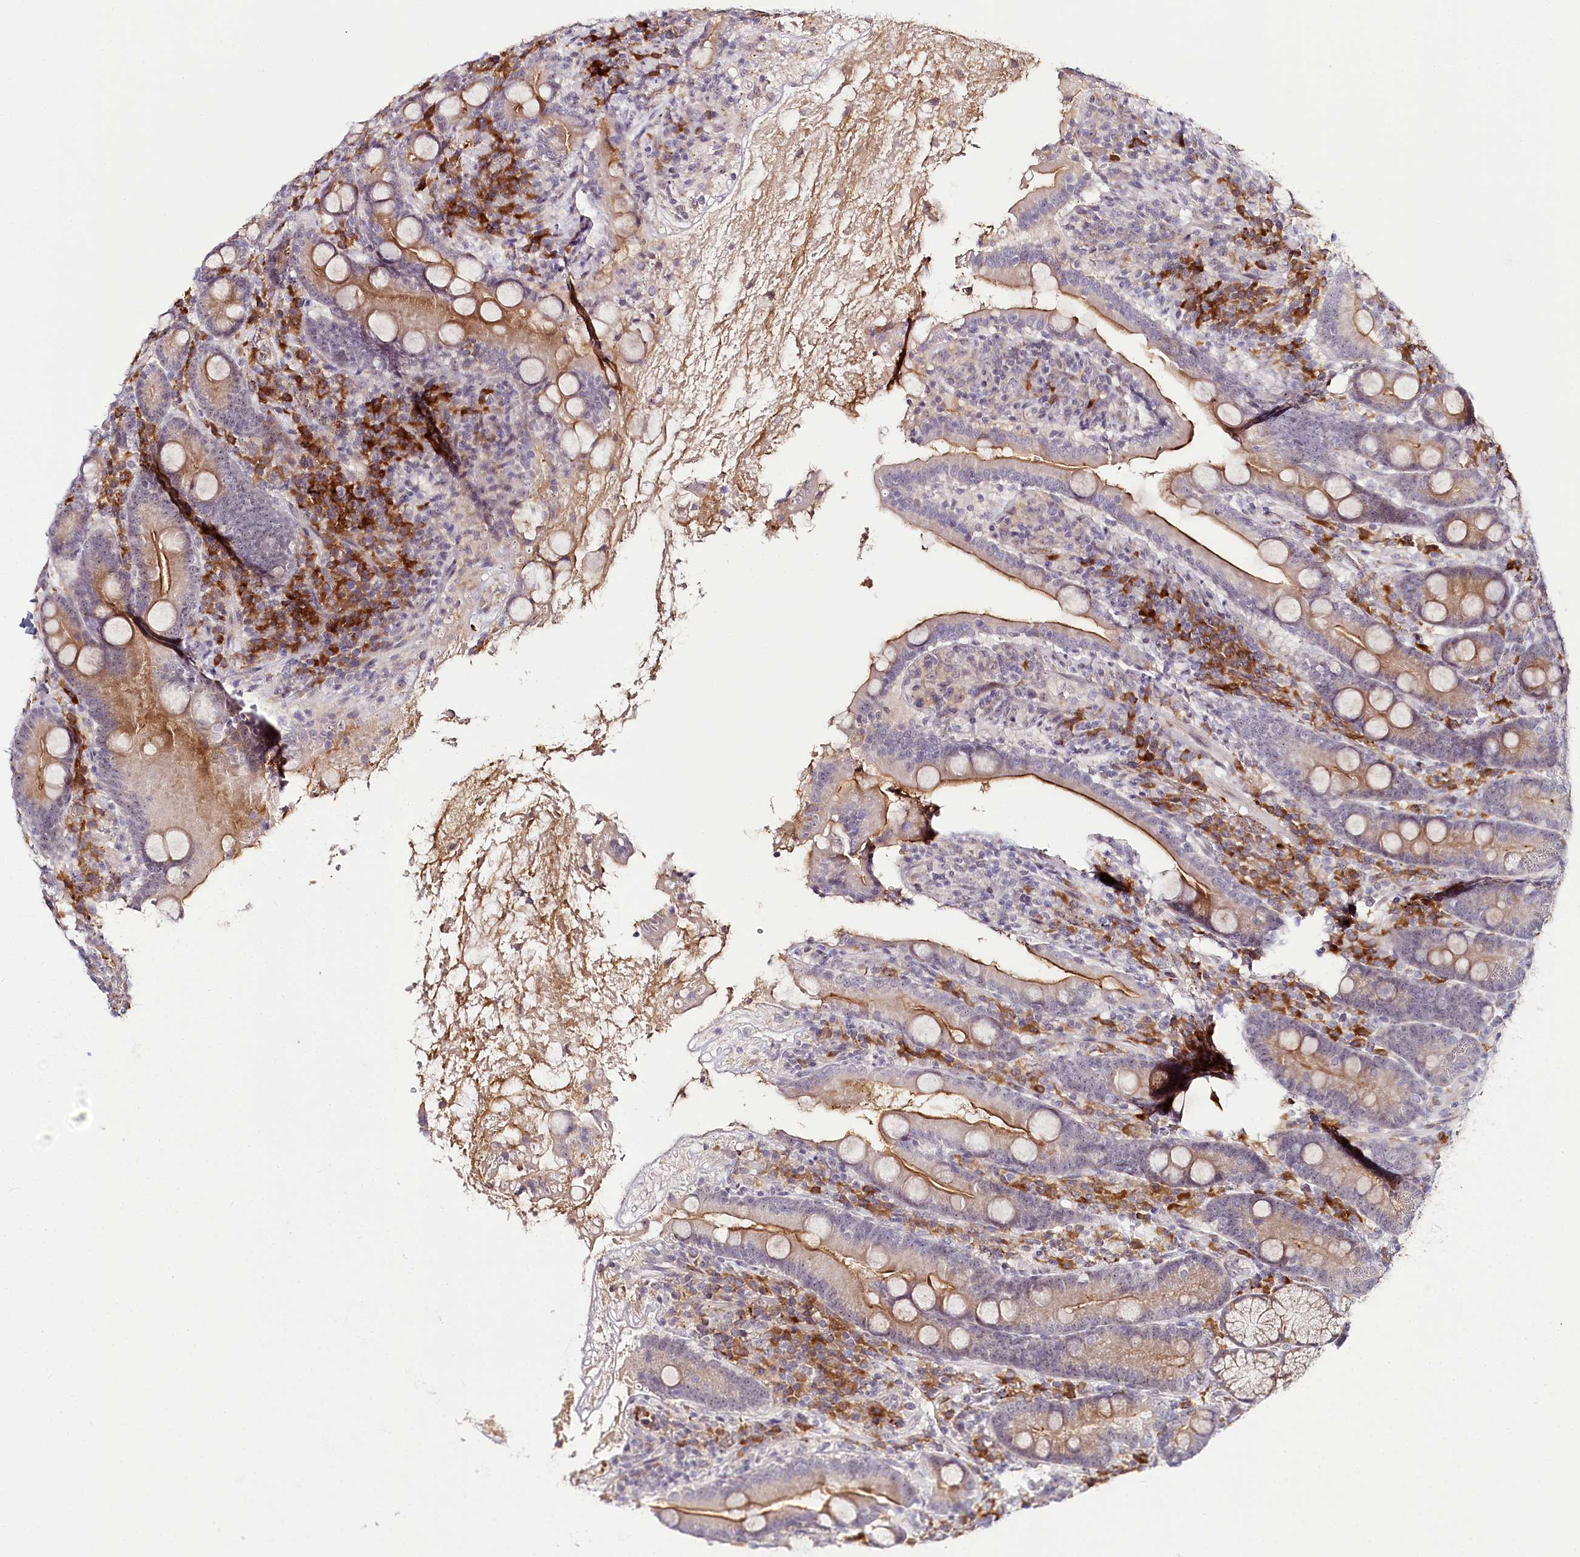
{"staining": {"intensity": "moderate", "quantity": "25%-75%", "location": "cytoplasmic/membranous"}, "tissue": "duodenum", "cell_type": "Glandular cells", "image_type": "normal", "snomed": [{"axis": "morphology", "description": "Normal tissue, NOS"}, {"axis": "topography", "description": "Duodenum"}], "caption": "Immunohistochemistry histopathology image of normal duodenum: human duodenum stained using IHC reveals medium levels of moderate protein expression localized specifically in the cytoplasmic/membranous of glandular cells, appearing as a cytoplasmic/membranous brown color.", "gene": "WDR36", "patient": {"sex": "male", "age": 35}}